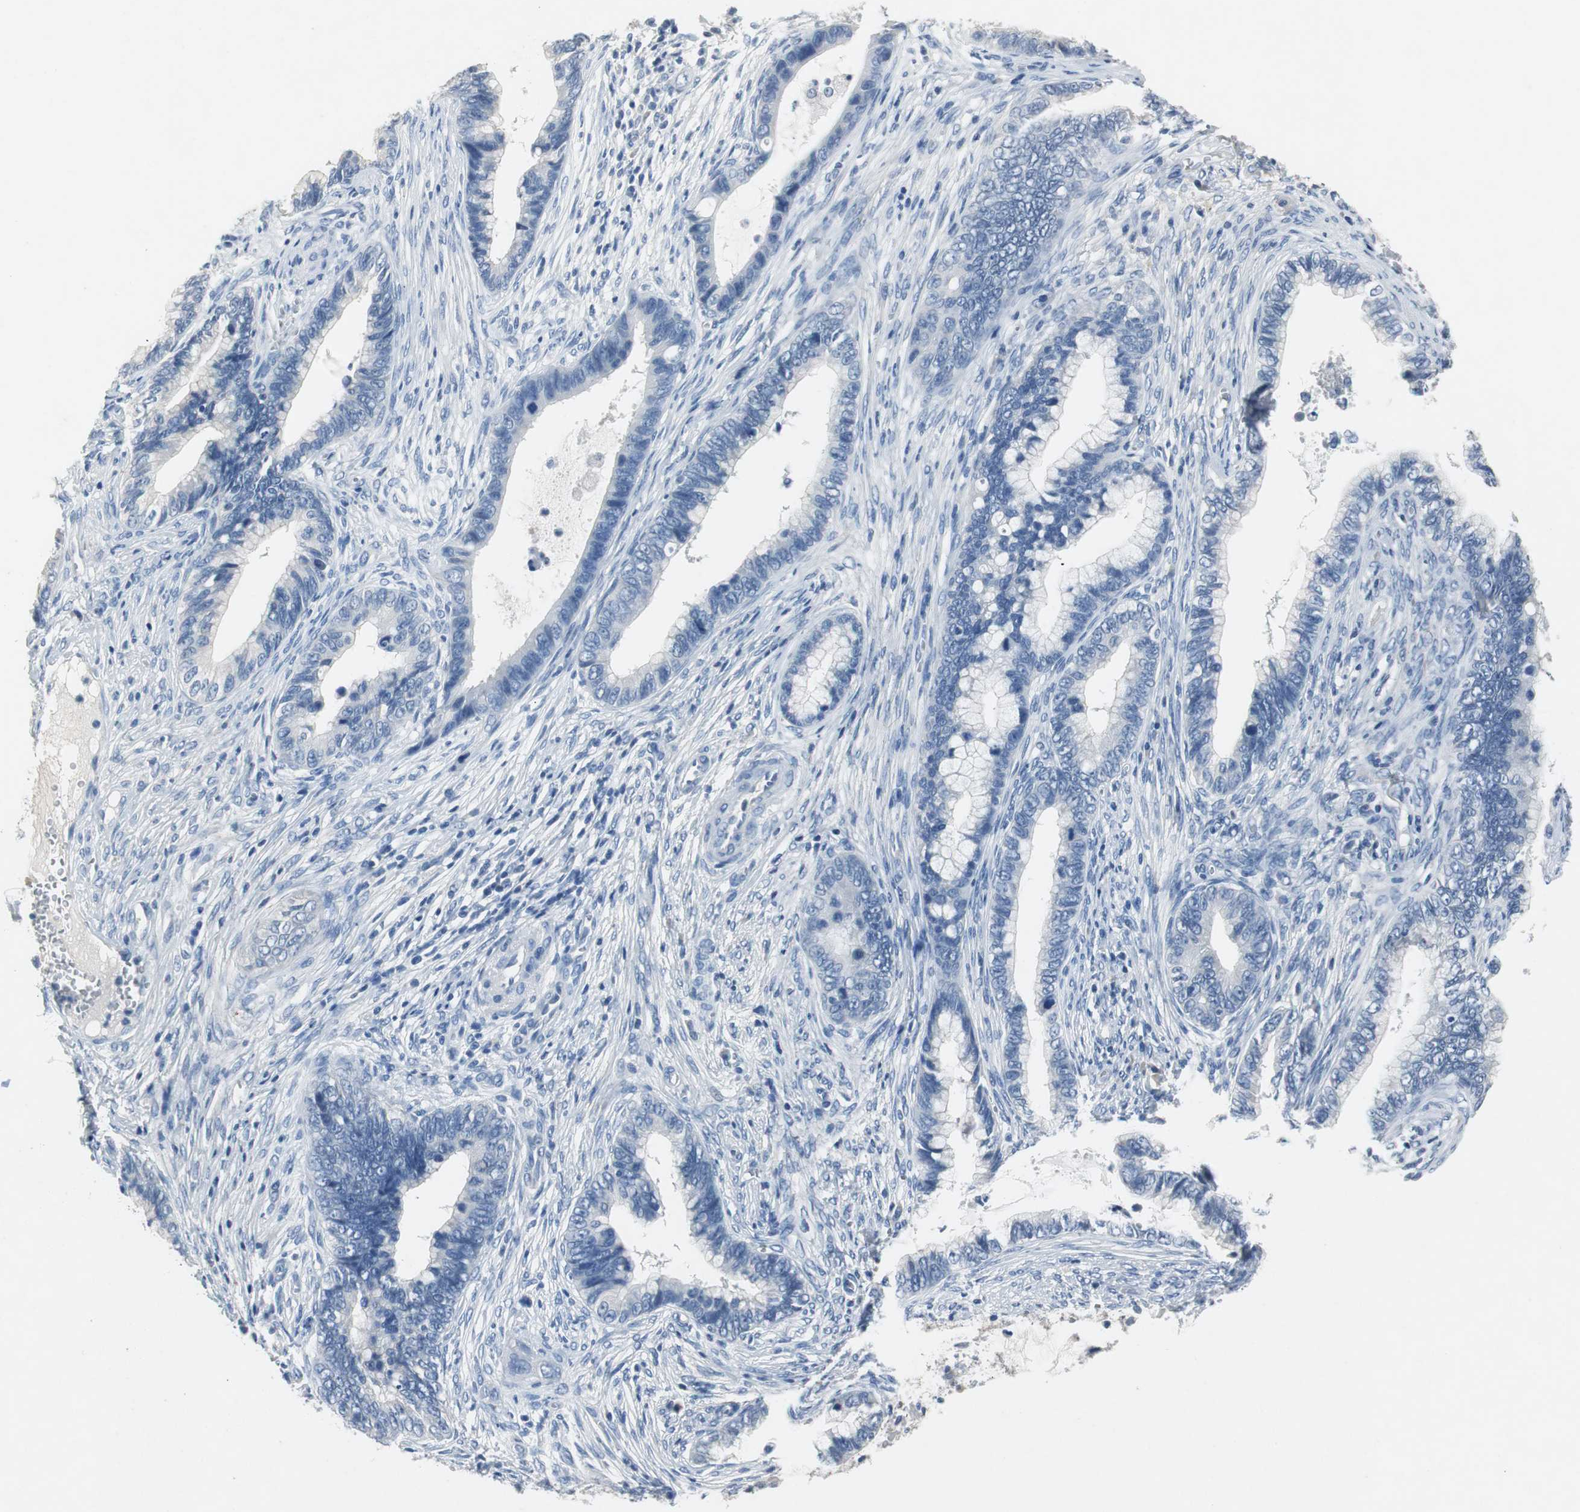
{"staining": {"intensity": "negative", "quantity": "none", "location": "none"}, "tissue": "cervical cancer", "cell_type": "Tumor cells", "image_type": "cancer", "snomed": [{"axis": "morphology", "description": "Adenocarcinoma, NOS"}, {"axis": "topography", "description": "Cervix"}], "caption": "The micrograph reveals no staining of tumor cells in adenocarcinoma (cervical).", "gene": "LRP2", "patient": {"sex": "female", "age": 44}}